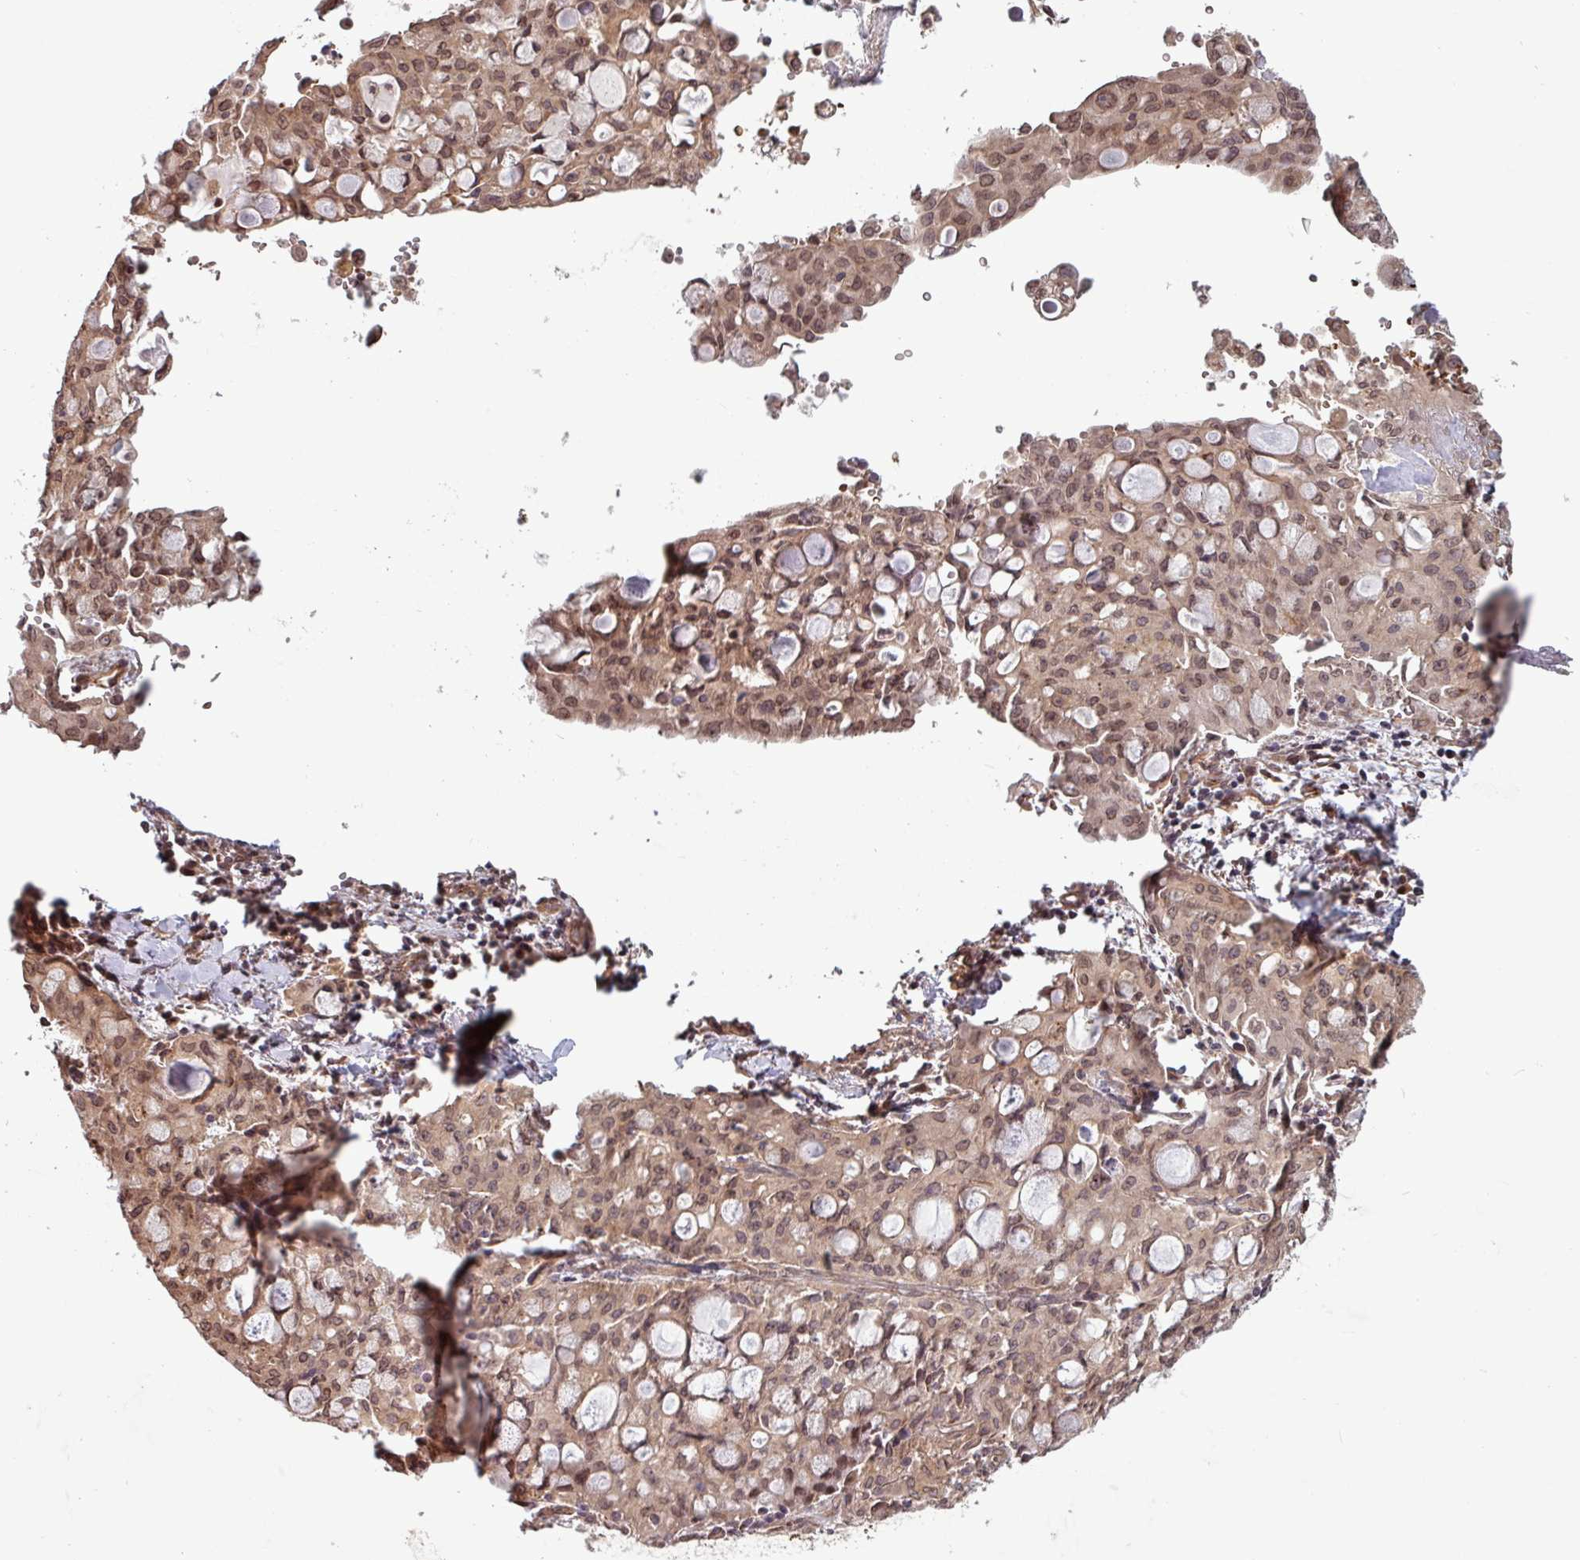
{"staining": {"intensity": "moderate", "quantity": ">75%", "location": "cytoplasmic/membranous,nuclear"}, "tissue": "lung cancer", "cell_type": "Tumor cells", "image_type": "cancer", "snomed": [{"axis": "morphology", "description": "Adenocarcinoma, NOS"}, {"axis": "topography", "description": "Lung"}], "caption": "Human adenocarcinoma (lung) stained with a brown dye shows moderate cytoplasmic/membranous and nuclear positive expression in about >75% of tumor cells.", "gene": "RBM4B", "patient": {"sex": "female", "age": 44}}